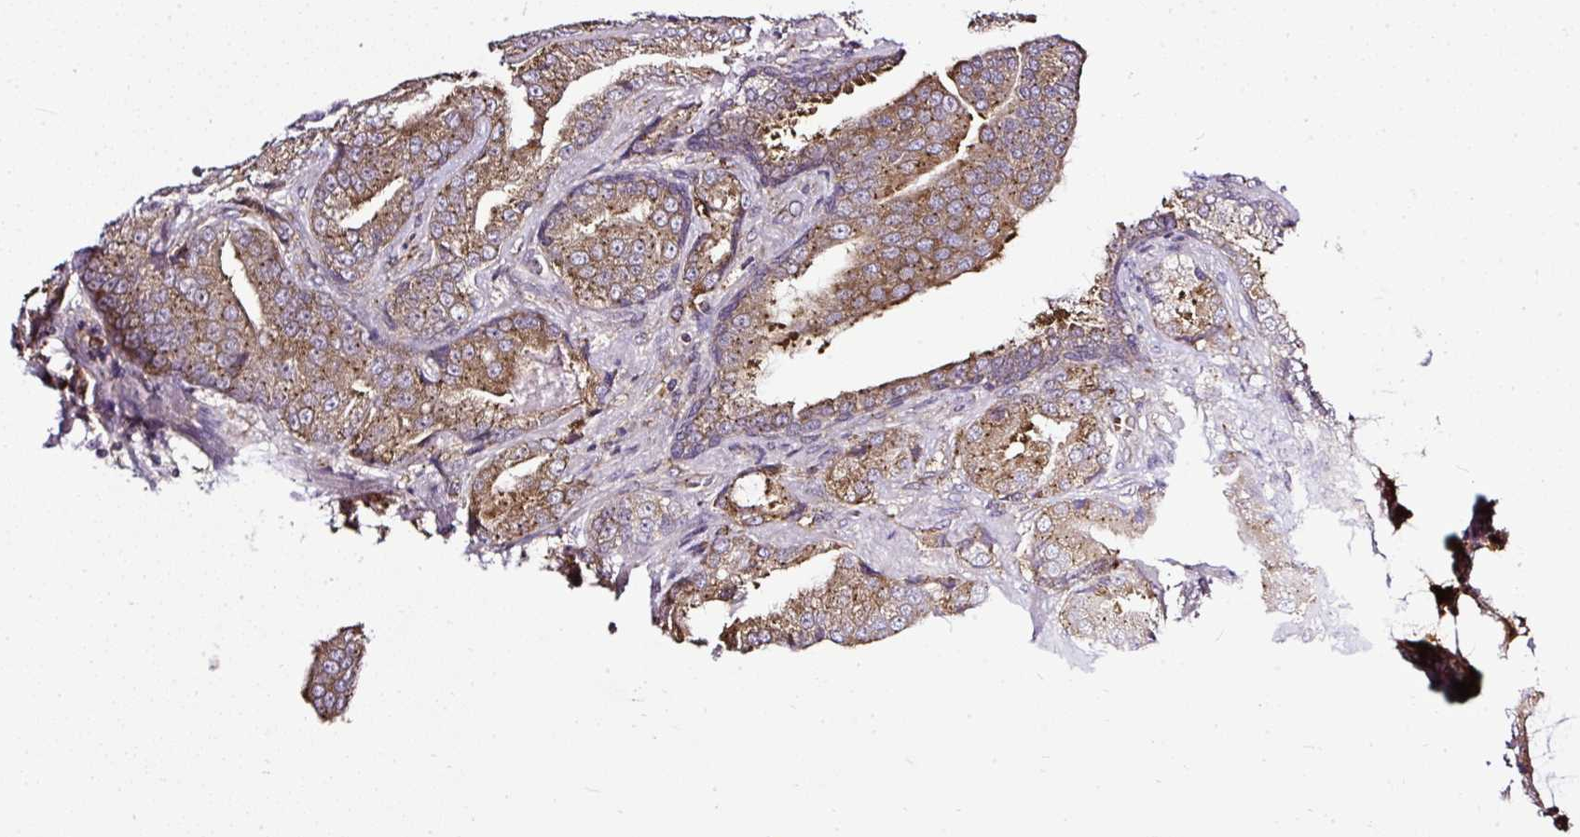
{"staining": {"intensity": "moderate", "quantity": ">75%", "location": "cytoplasmic/membranous"}, "tissue": "prostate cancer", "cell_type": "Tumor cells", "image_type": "cancer", "snomed": [{"axis": "morphology", "description": "Adenocarcinoma, High grade"}, {"axis": "topography", "description": "Prostate"}], "caption": "Prostate adenocarcinoma (high-grade) tissue shows moderate cytoplasmic/membranous staining in about >75% of tumor cells Nuclei are stained in blue.", "gene": "SMC4", "patient": {"sex": "male", "age": 68}}